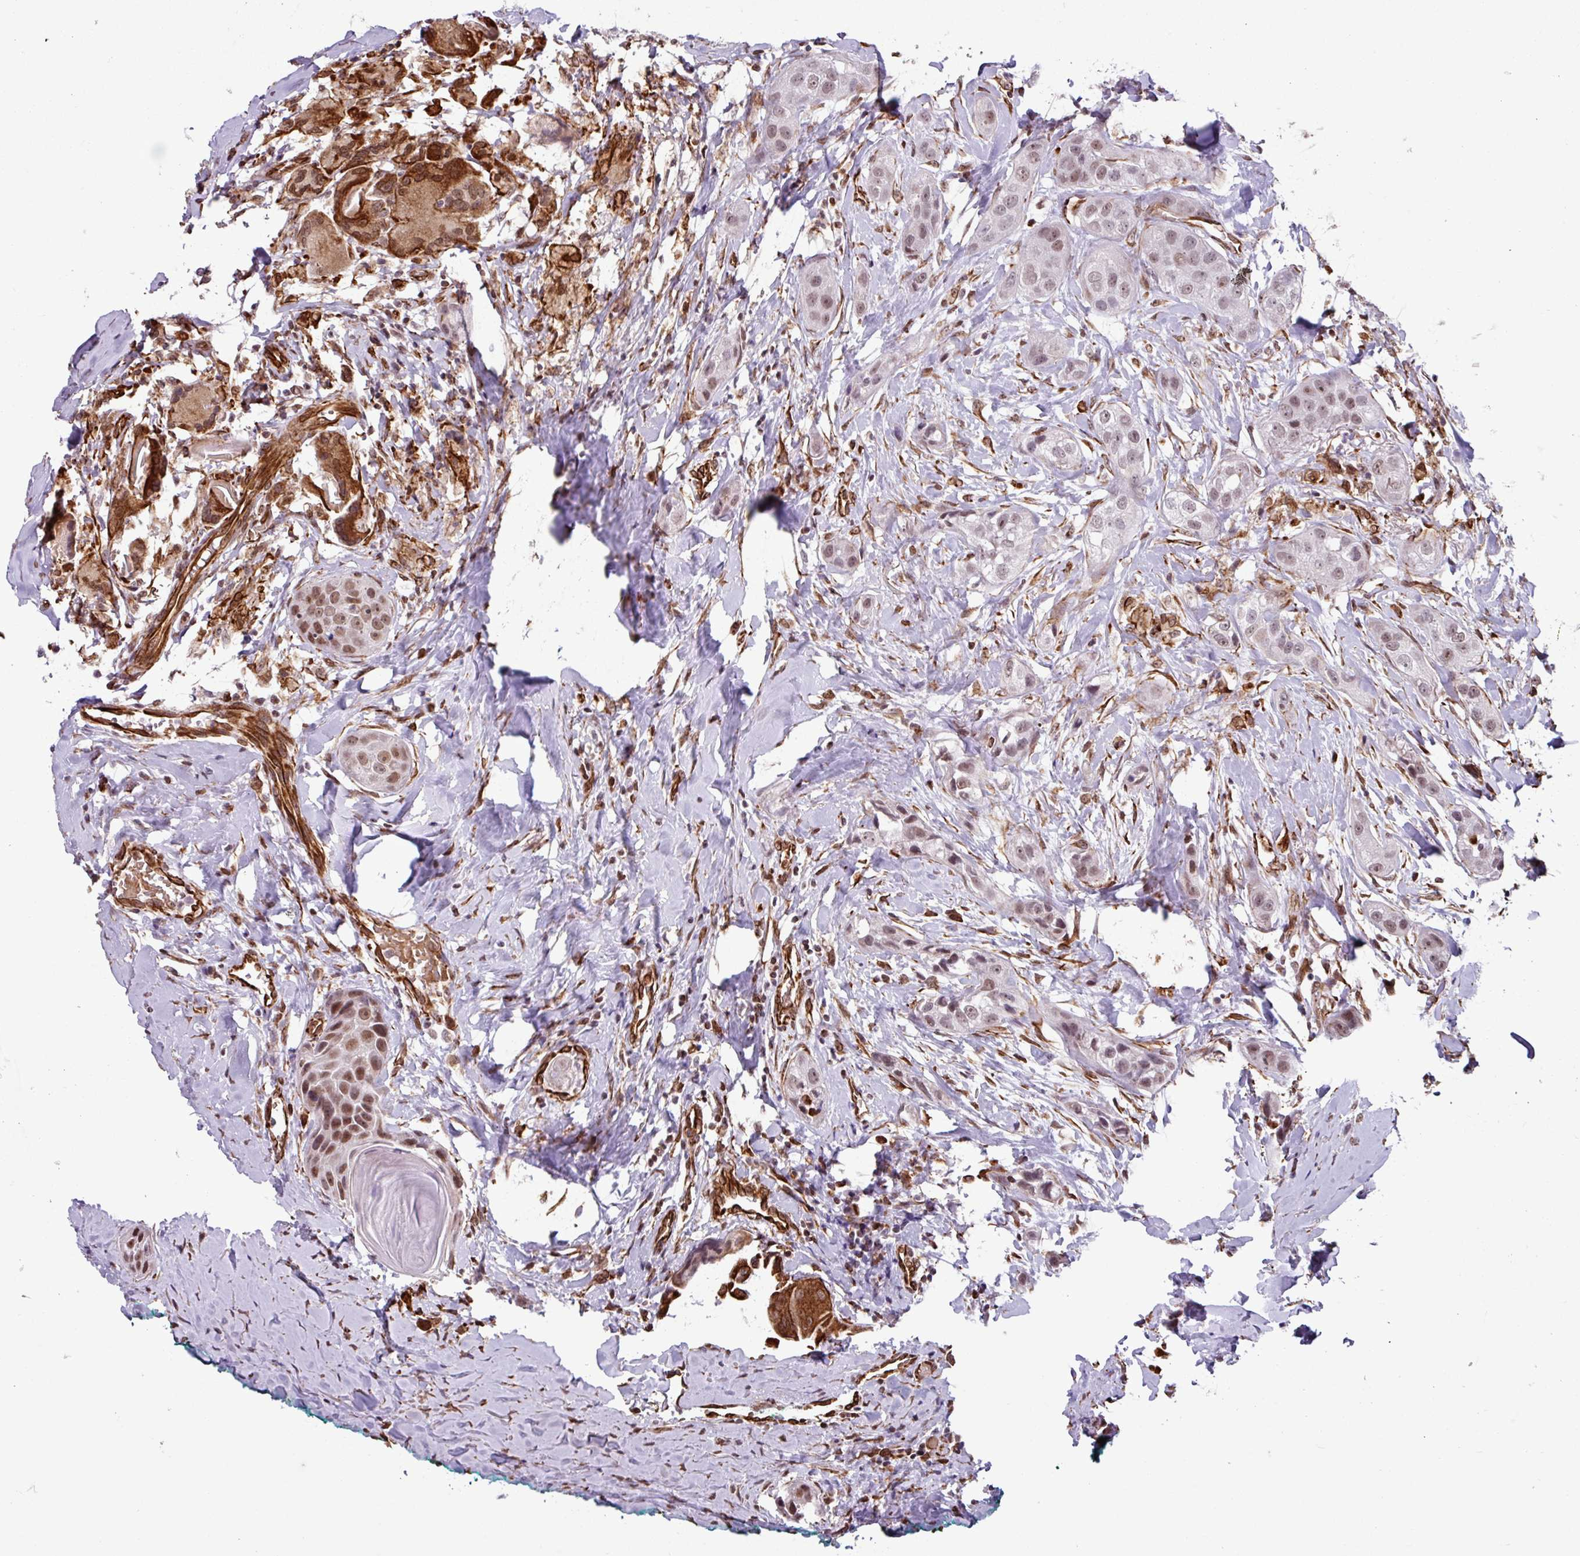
{"staining": {"intensity": "moderate", "quantity": ">75%", "location": "nuclear"}, "tissue": "head and neck cancer", "cell_type": "Tumor cells", "image_type": "cancer", "snomed": [{"axis": "morphology", "description": "Normal tissue, NOS"}, {"axis": "morphology", "description": "Squamous cell carcinoma, NOS"}, {"axis": "topography", "description": "Skeletal muscle"}, {"axis": "topography", "description": "Head-Neck"}], "caption": "A histopathology image of human head and neck cancer (squamous cell carcinoma) stained for a protein shows moderate nuclear brown staining in tumor cells. Immunohistochemistry (ihc) stains the protein in brown and the nuclei are stained blue.", "gene": "CHD3", "patient": {"sex": "male", "age": 51}}